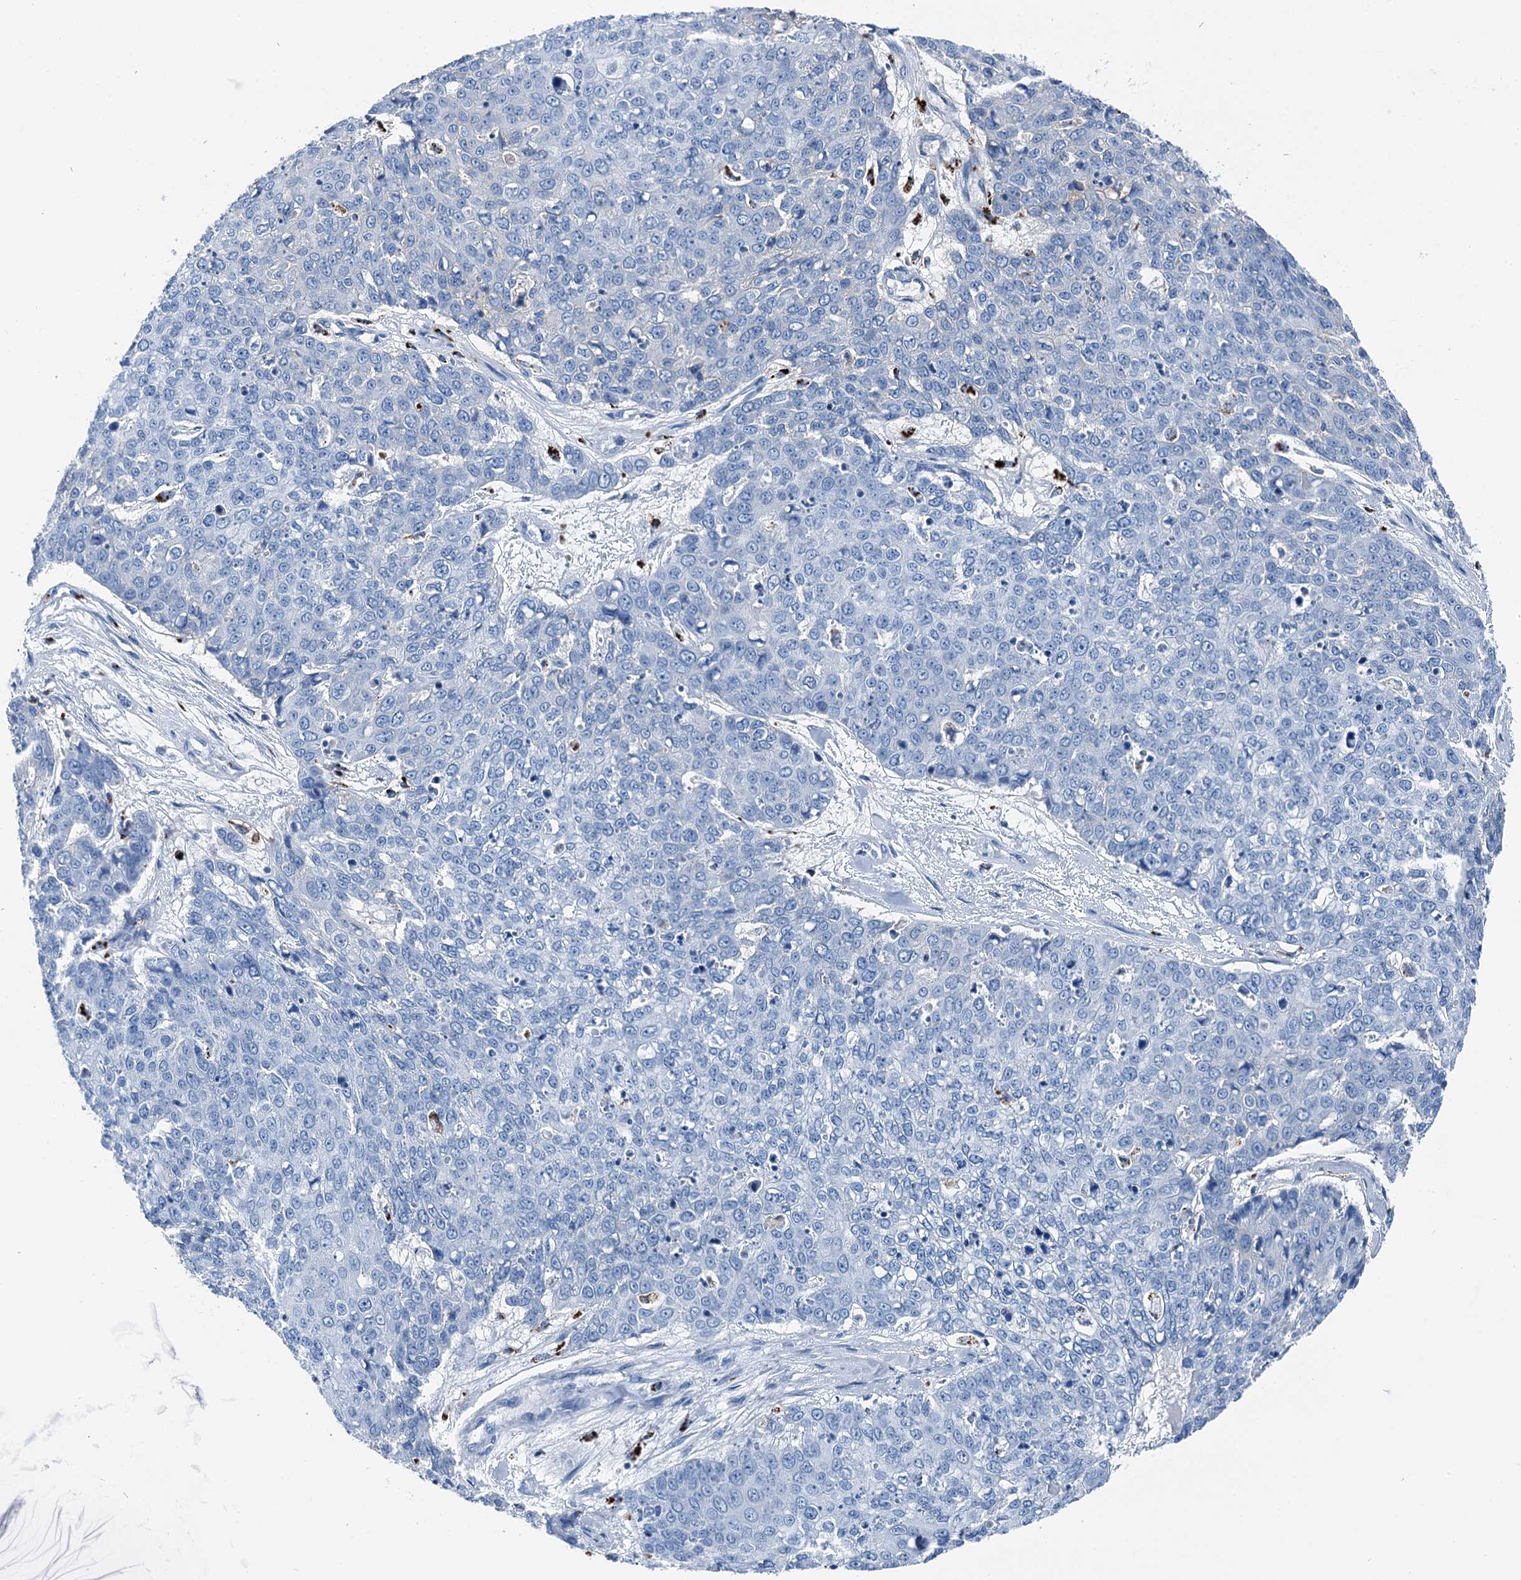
{"staining": {"intensity": "negative", "quantity": "none", "location": "none"}, "tissue": "skin cancer", "cell_type": "Tumor cells", "image_type": "cancer", "snomed": [{"axis": "morphology", "description": "Squamous cell carcinoma, NOS"}, {"axis": "topography", "description": "Skin"}], "caption": "There is no significant staining in tumor cells of squamous cell carcinoma (skin). (DAB immunohistochemistry (IHC), high magnification).", "gene": "PLAC8", "patient": {"sex": "male", "age": 71}}